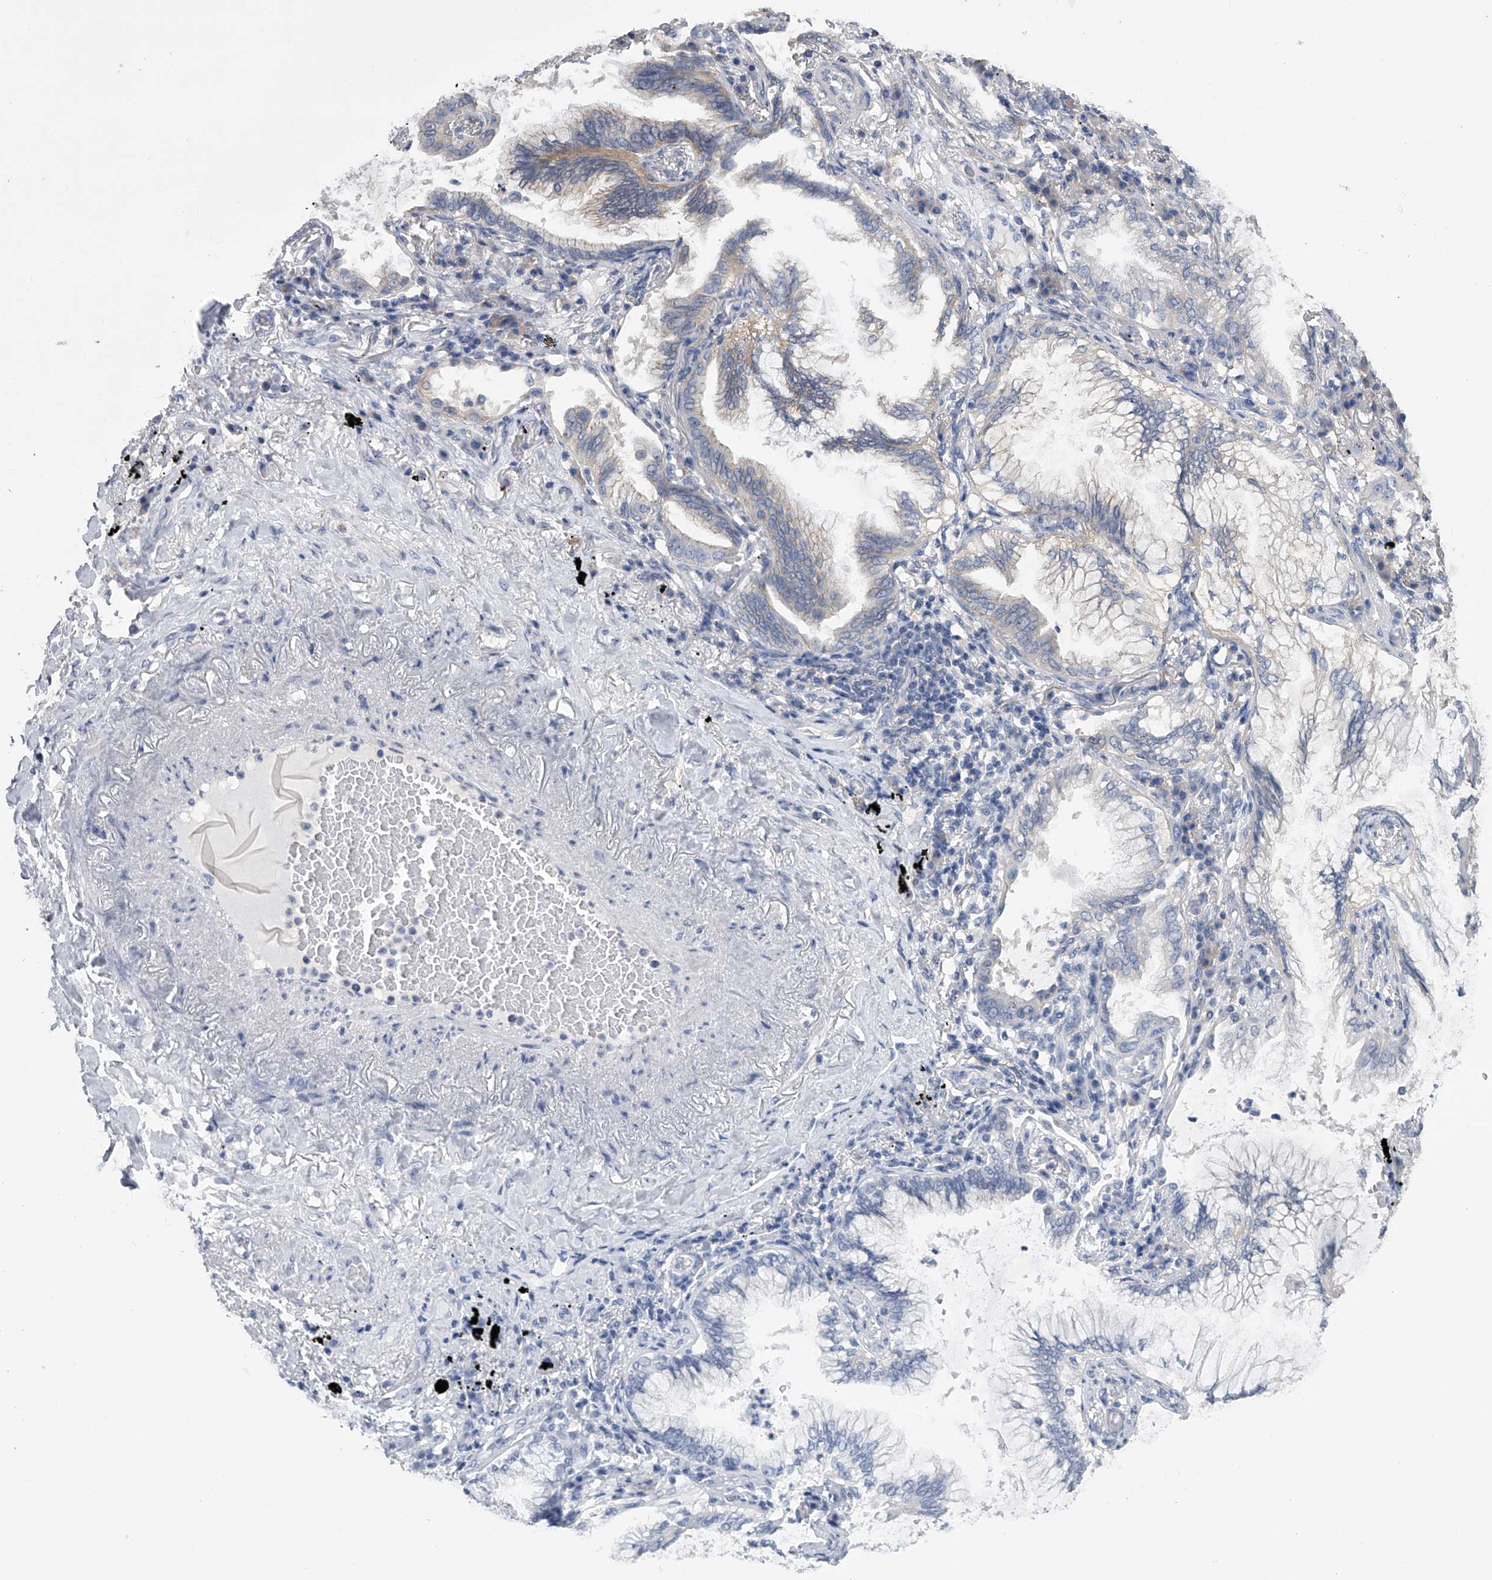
{"staining": {"intensity": "negative", "quantity": "none", "location": "none"}, "tissue": "lung cancer", "cell_type": "Tumor cells", "image_type": "cancer", "snomed": [{"axis": "morphology", "description": "Adenocarcinoma, NOS"}, {"axis": "topography", "description": "Lung"}], "caption": "DAB (3,3'-diaminobenzidine) immunohistochemical staining of adenocarcinoma (lung) demonstrates no significant positivity in tumor cells.", "gene": "ZNF343", "patient": {"sex": "female", "age": 70}}